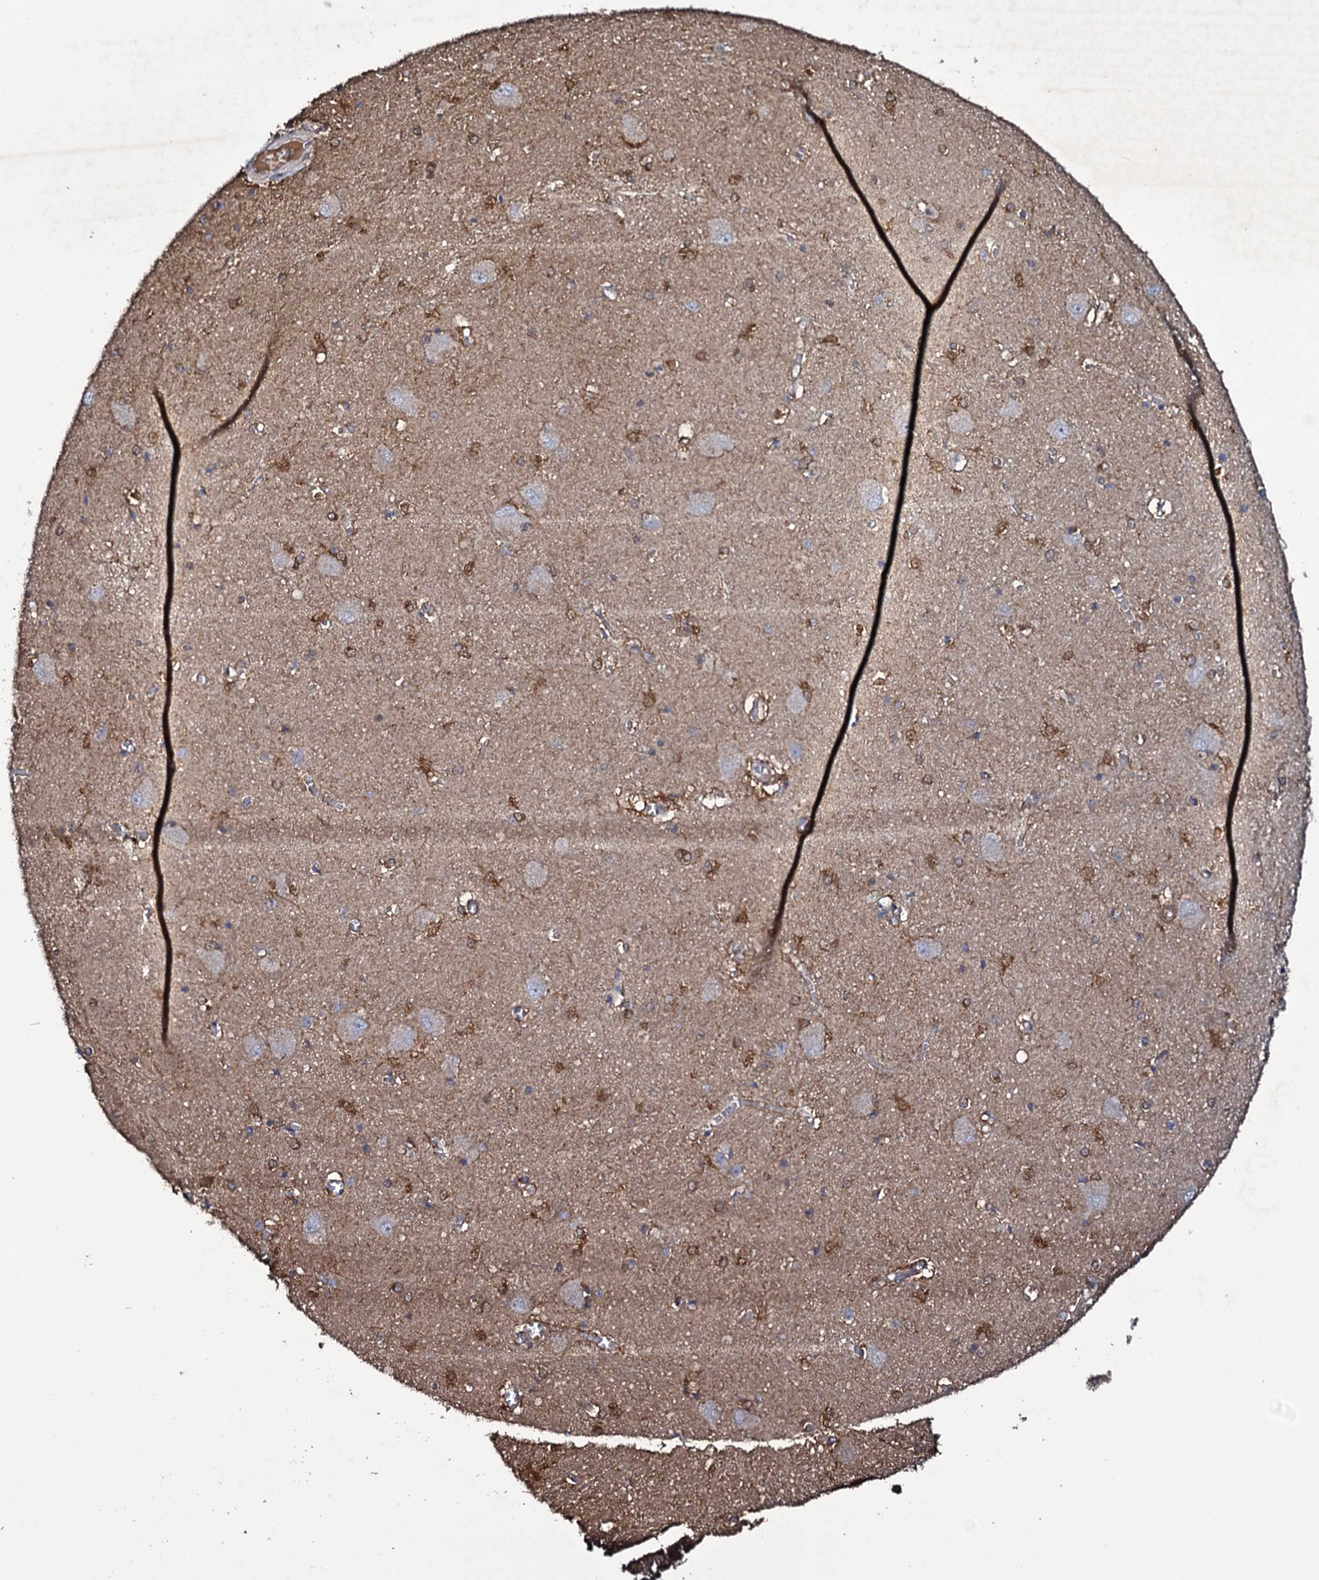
{"staining": {"intensity": "moderate", "quantity": "25%-75%", "location": "cytoplasmic/membranous"}, "tissue": "caudate", "cell_type": "Glial cells", "image_type": "normal", "snomed": [{"axis": "morphology", "description": "Normal tissue, NOS"}, {"axis": "topography", "description": "Lateral ventricle wall"}], "caption": "A brown stain shows moderate cytoplasmic/membranous positivity of a protein in glial cells of normal human caudate. Using DAB (3,3'-diaminobenzidine) (brown) and hematoxylin (blue) stains, captured at high magnification using brightfield microscopy.", "gene": "CRYL1", "patient": {"sex": "male", "age": 37}}